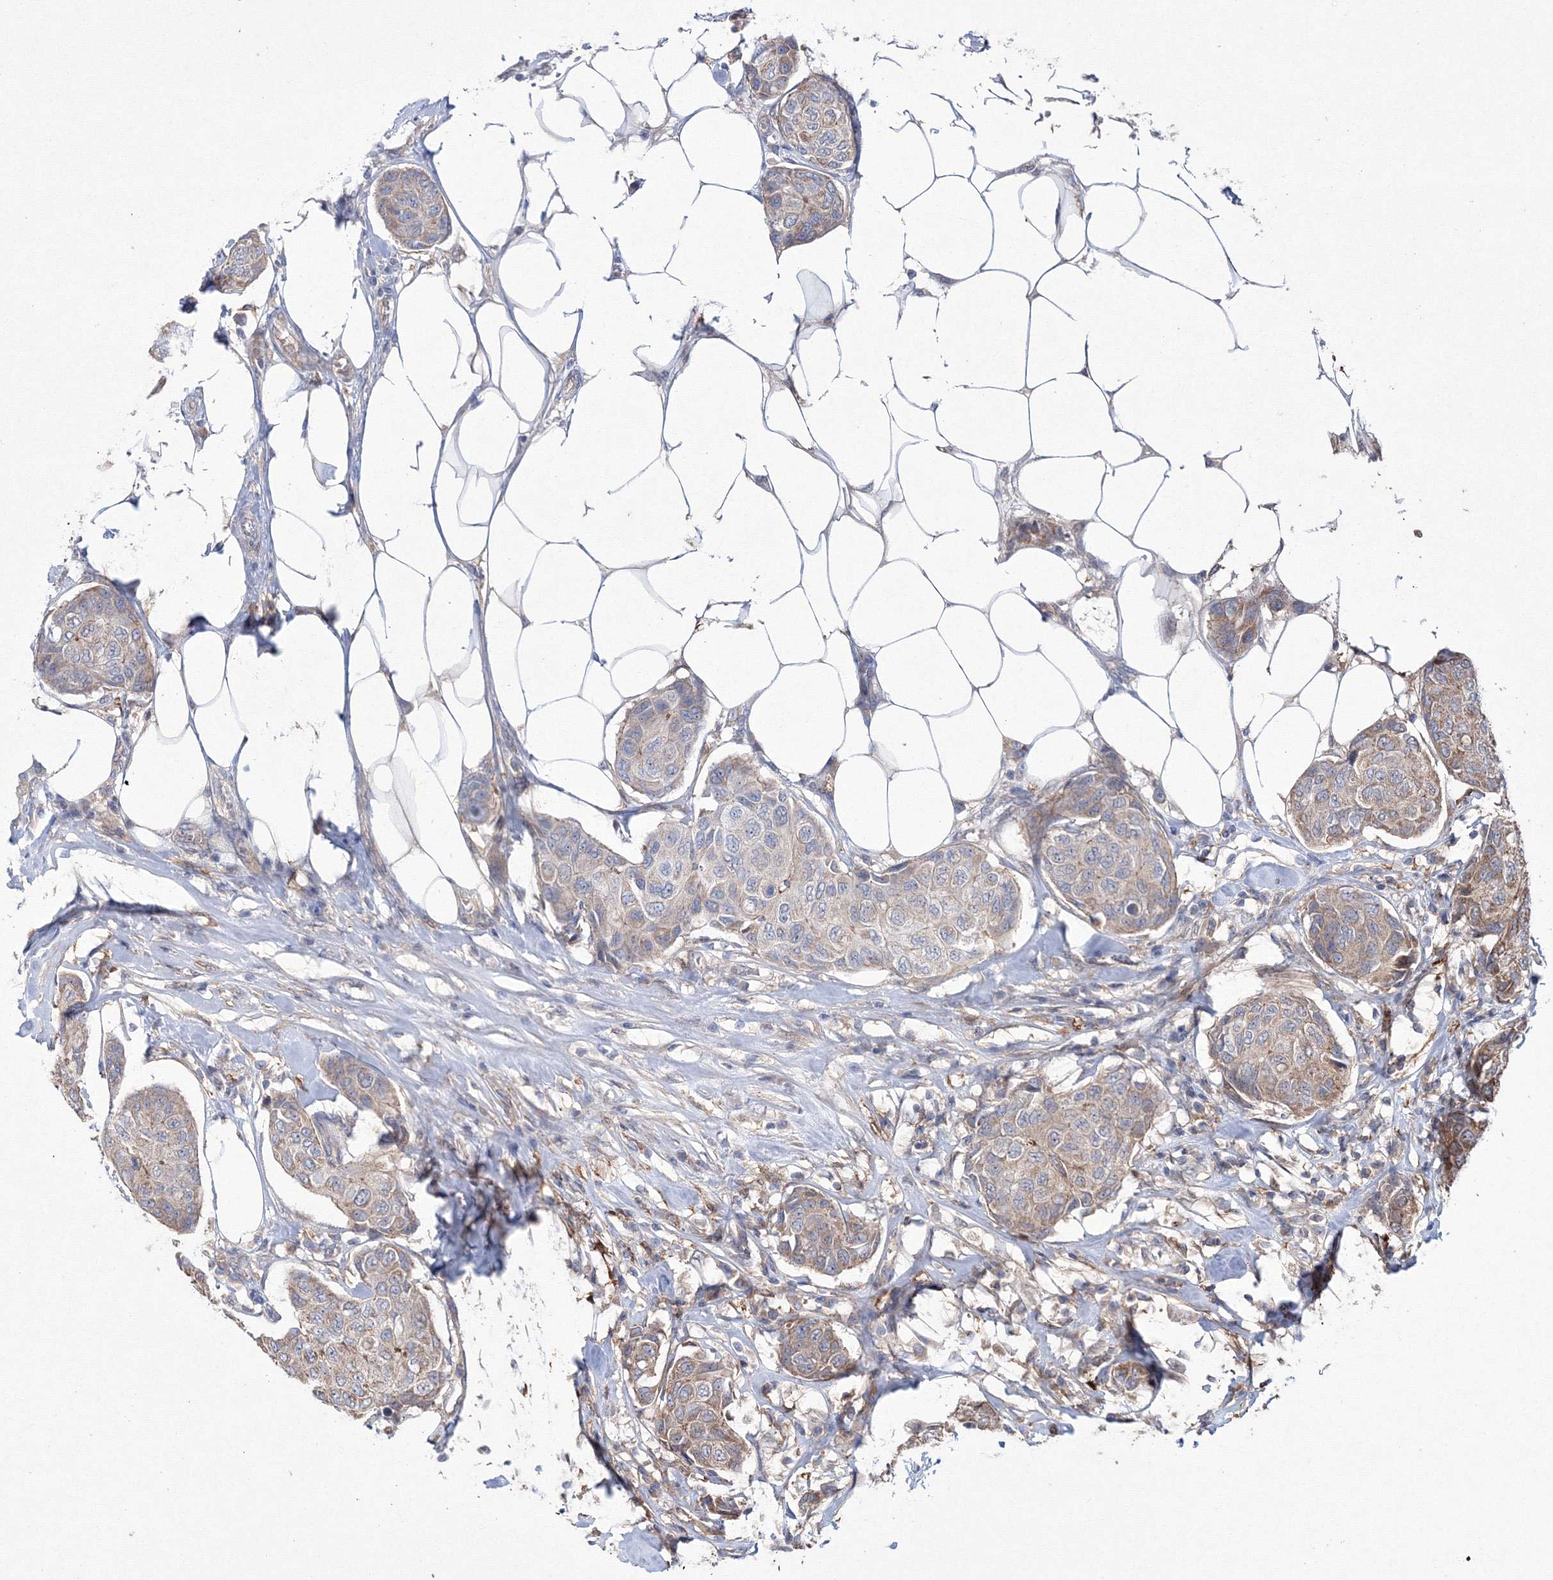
{"staining": {"intensity": "moderate", "quantity": "25%-75%", "location": "cytoplasmic/membranous"}, "tissue": "breast cancer", "cell_type": "Tumor cells", "image_type": "cancer", "snomed": [{"axis": "morphology", "description": "Duct carcinoma"}, {"axis": "topography", "description": "Breast"}], "caption": "Protein expression analysis of human breast infiltrating ductal carcinoma reveals moderate cytoplasmic/membranous staining in approximately 25%-75% of tumor cells. (DAB (3,3'-diaminobenzidine) IHC with brightfield microscopy, high magnification).", "gene": "RANBP3L", "patient": {"sex": "female", "age": 80}}